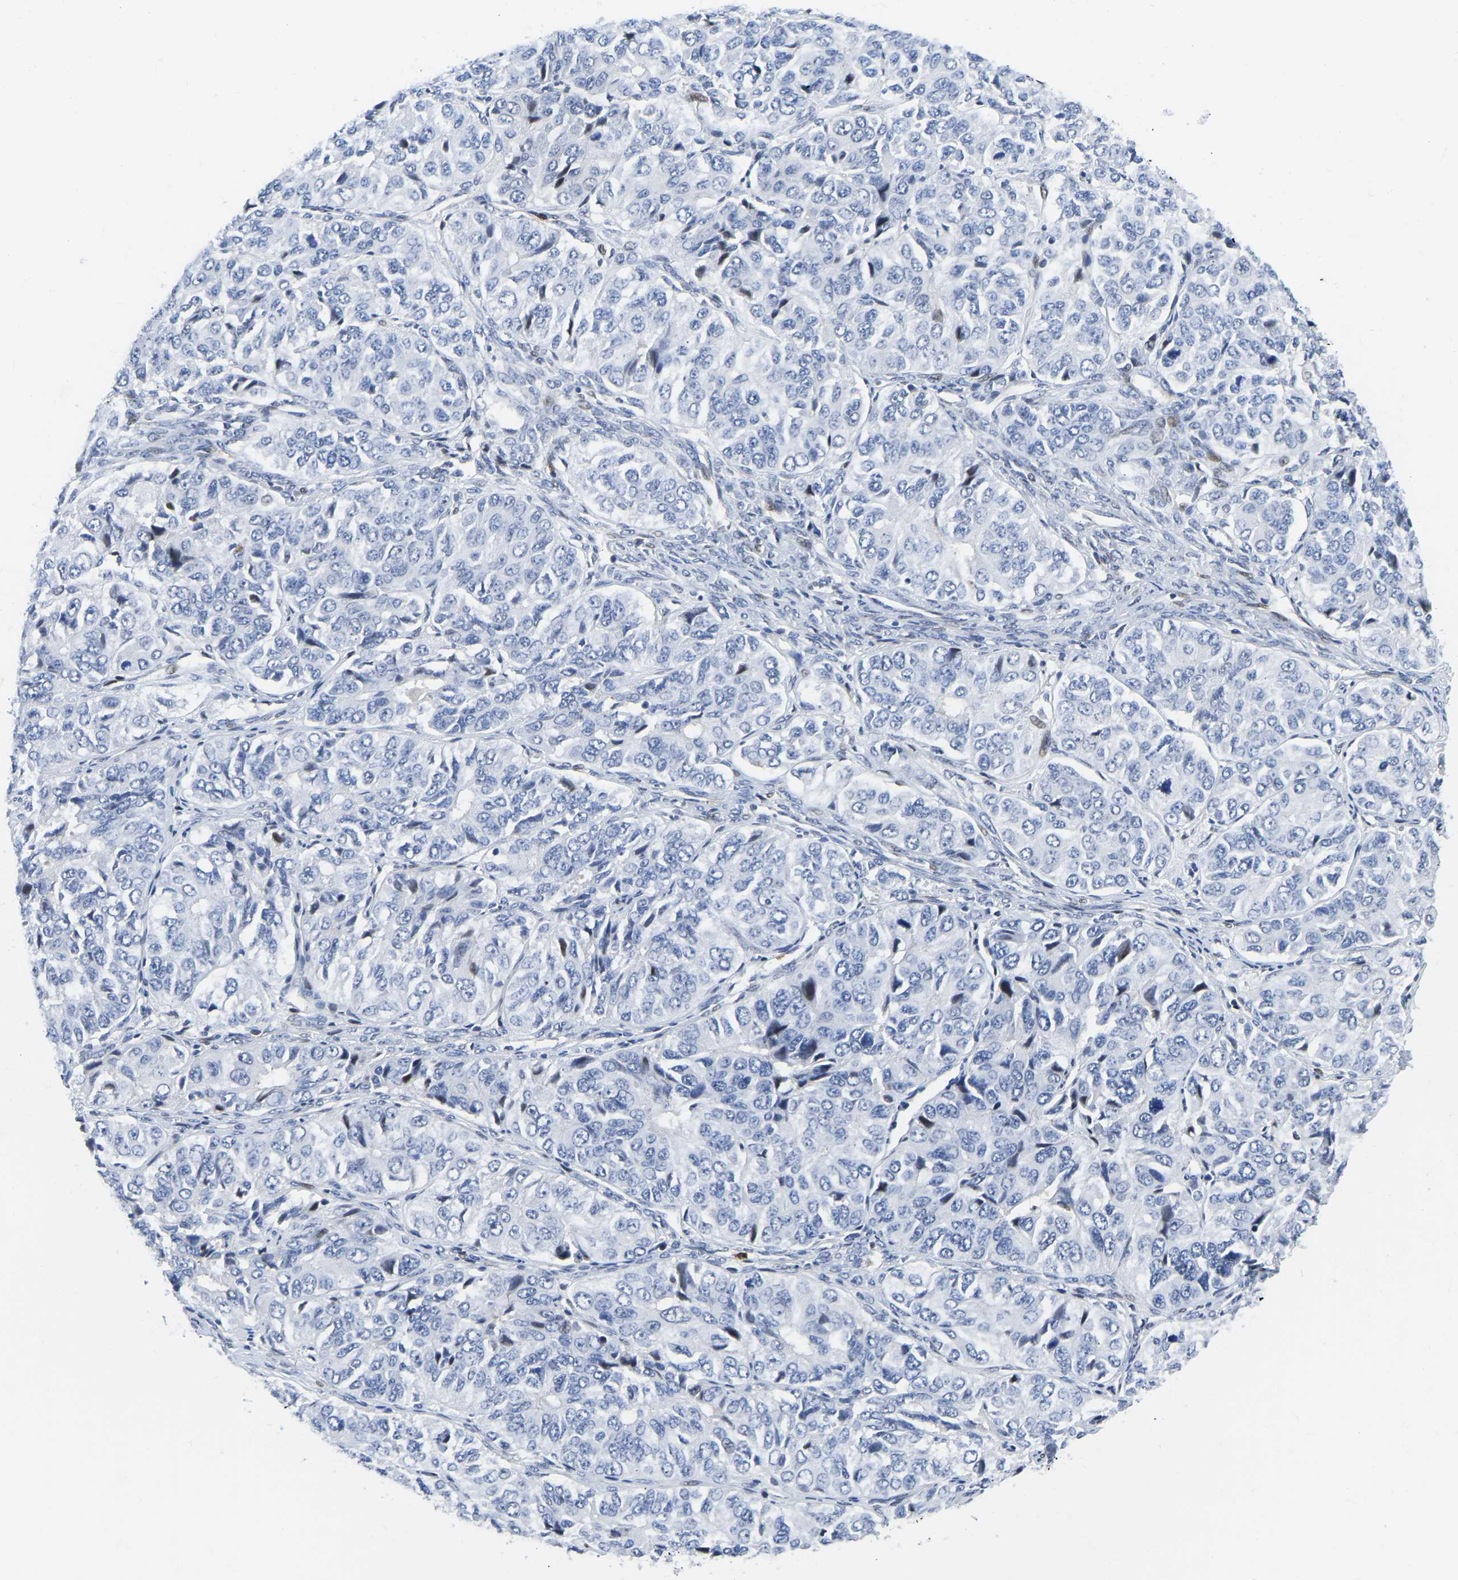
{"staining": {"intensity": "negative", "quantity": "none", "location": "none"}, "tissue": "ovarian cancer", "cell_type": "Tumor cells", "image_type": "cancer", "snomed": [{"axis": "morphology", "description": "Carcinoma, endometroid"}, {"axis": "topography", "description": "Ovary"}], "caption": "The photomicrograph reveals no staining of tumor cells in ovarian cancer. (Stains: DAB (3,3'-diaminobenzidine) IHC with hematoxylin counter stain, Microscopy: brightfield microscopy at high magnification).", "gene": "HDAC5", "patient": {"sex": "female", "age": 51}}